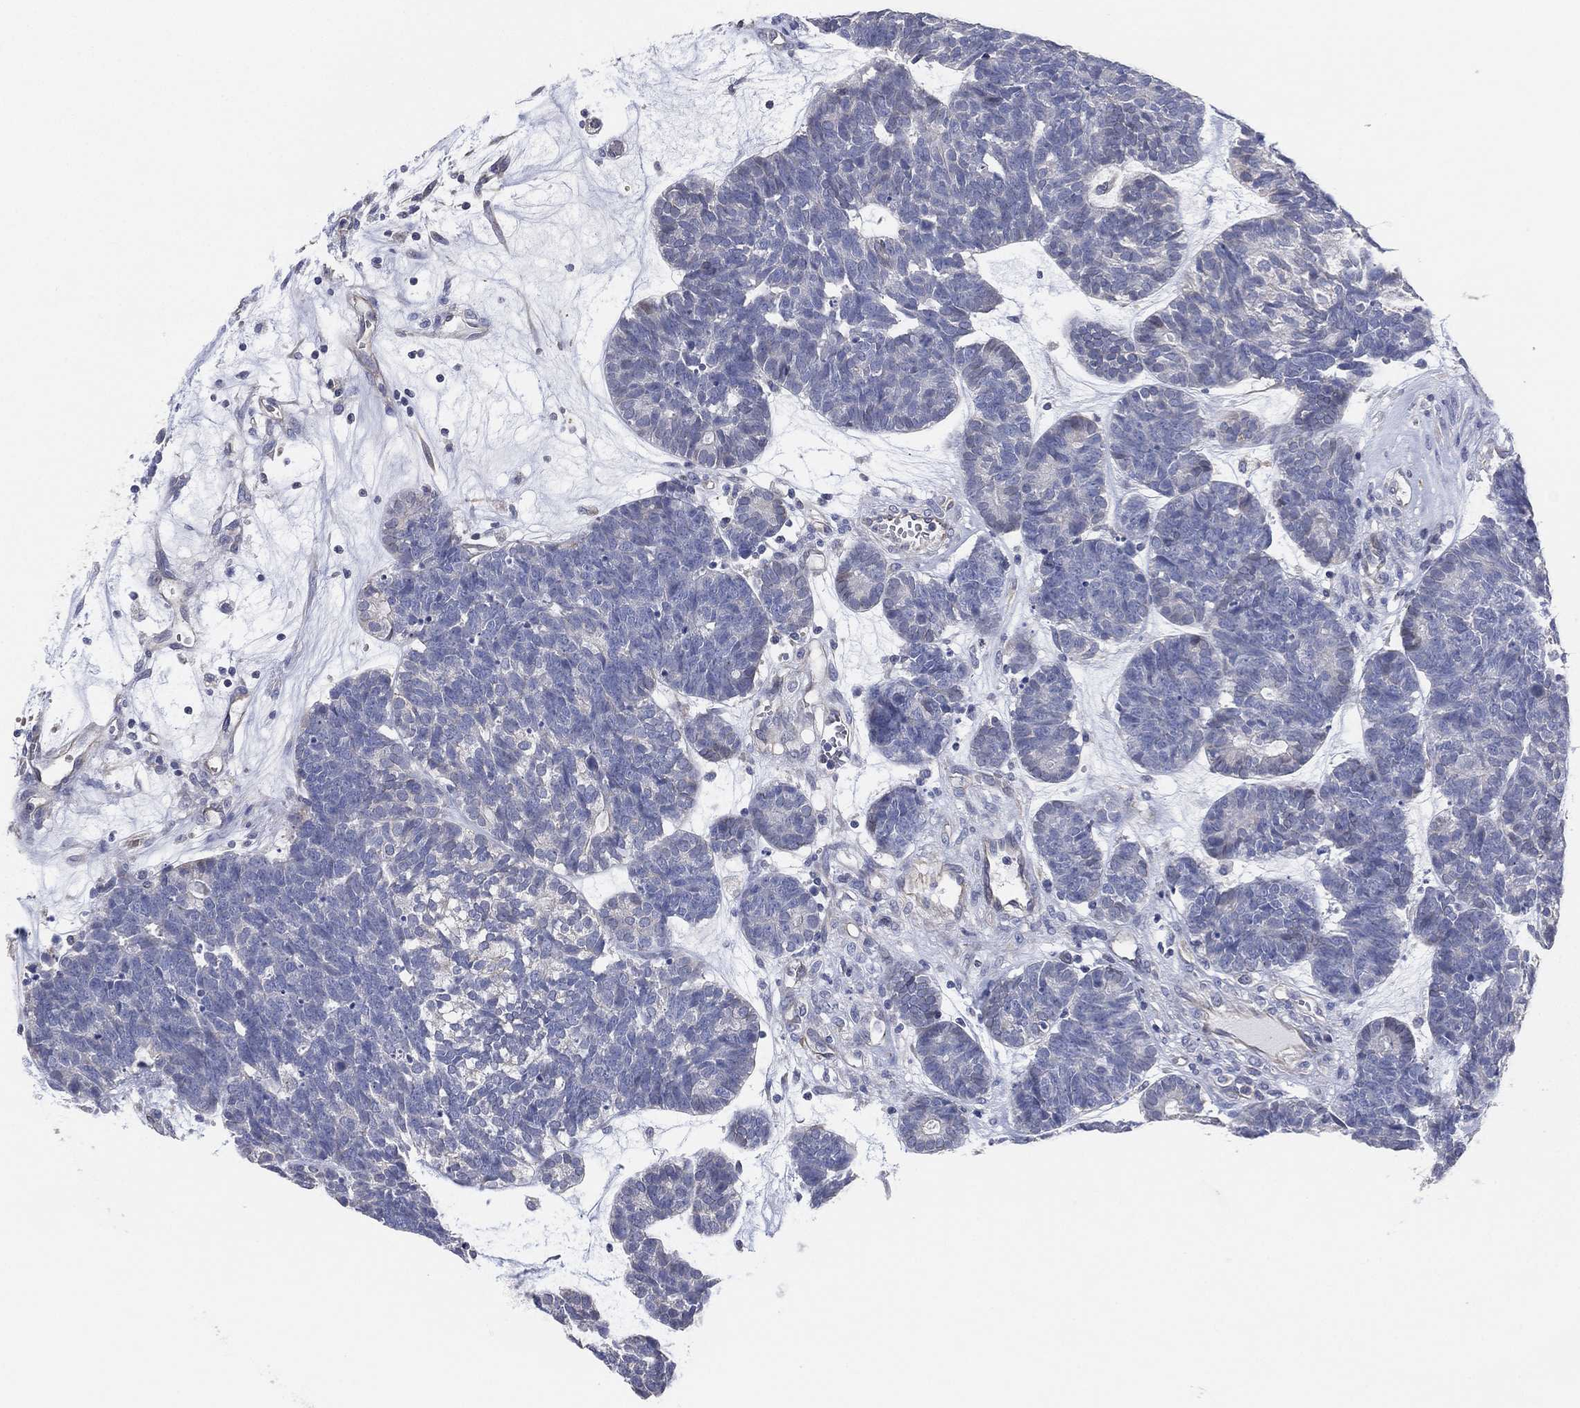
{"staining": {"intensity": "negative", "quantity": "none", "location": "none"}, "tissue": "head and neck cancer", "cell_type": "Tumor cells", "image_type": "cancer", "snomed": [{"axis": "morphology", "description": "Adenocarcinoma, NOS"}, {"axis": "topography", "description": "Head-Neck"}], "caption": "Tumor cells are negative for protein expression in human head and neck cancer (adenocarcinoma).", "gene": "CFTR", "patient": {"sex": "female", "age": 81}}